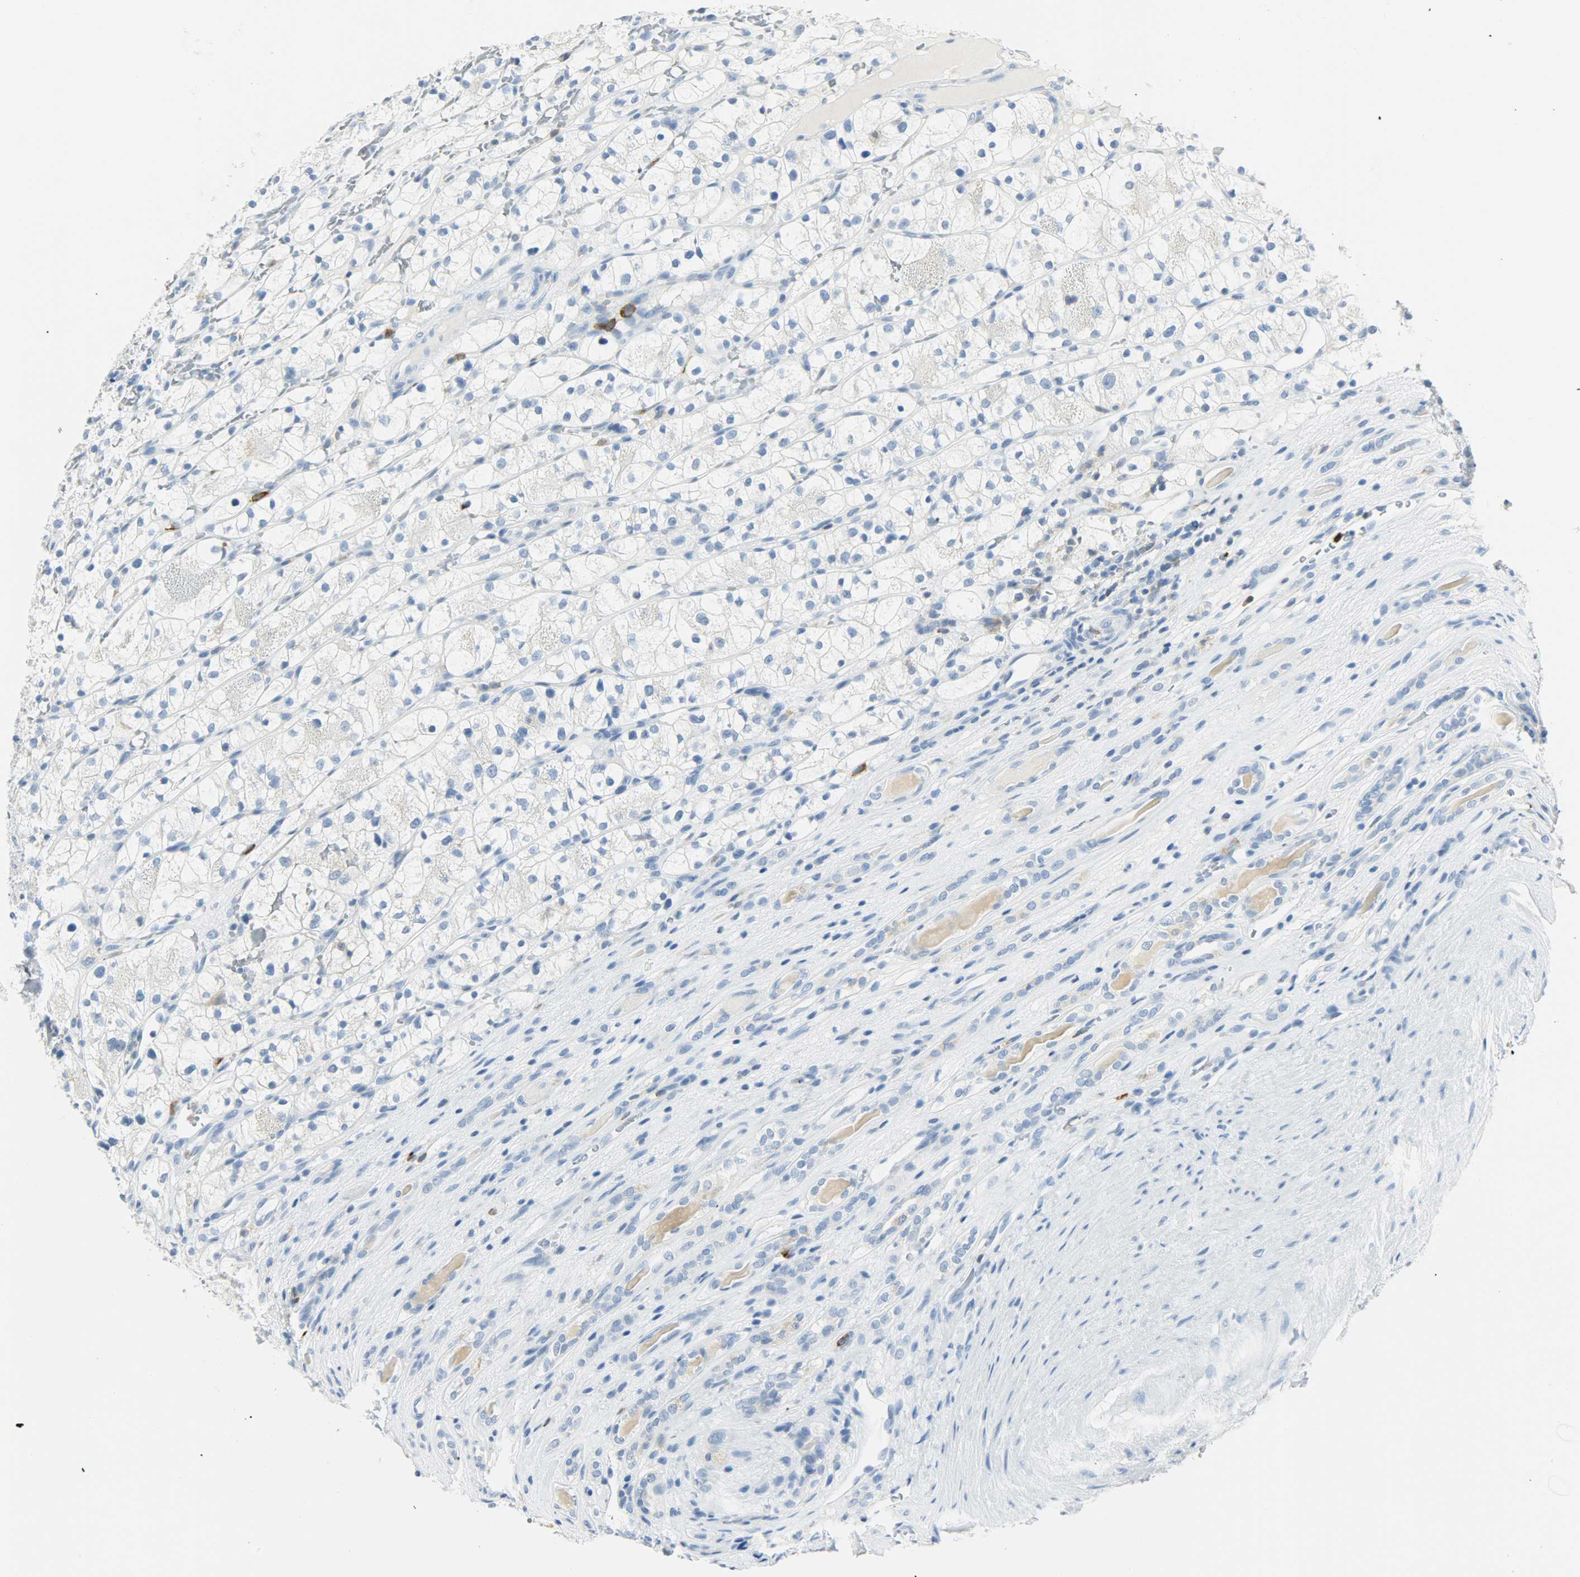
{"staining": {"intensity": "negative", "quantity": "none", "location": "none"}, "tissue": "renal cancer", "cell_type": "Tumor cells", "image_type": "cancer", "snomed": [{"axis": "morphology", "description": "Adenocarcinoma, NOS"}, {"axis": "topography", "description": "Kidney"}], "caption": "Immunohistochemistry image of neoplastic tissue: human renal adenocarcinoma stained with DAB (3,3'-diaminobenzidine) reveals no significant protein expression in tumor cells.", "gene": "PTPN6", "patient": {"sex": "female", "age": 60}}